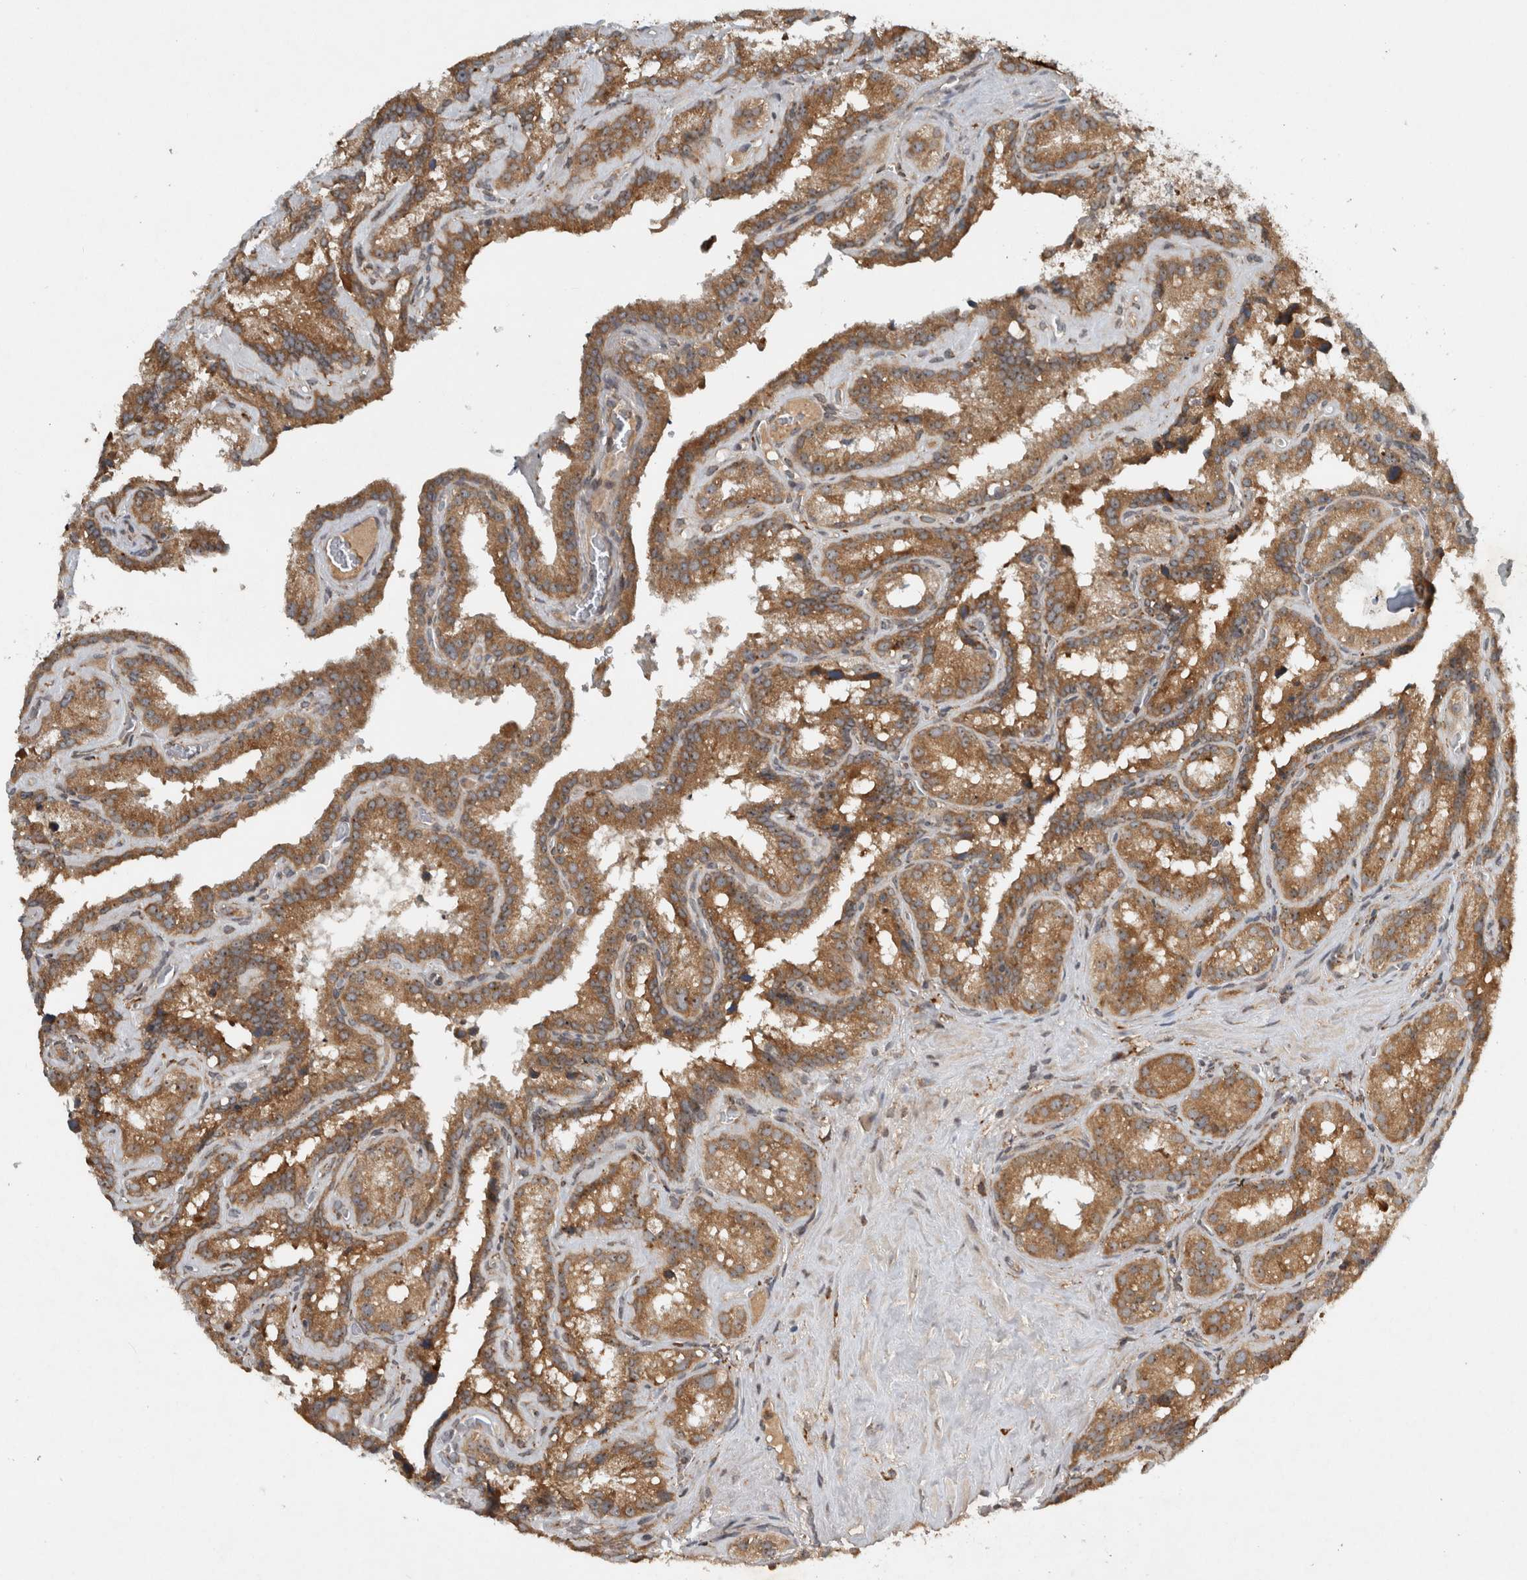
{"staining": {"intensity": "moderate", "quantity": ">75%", "location": "cytoplasmic/membranous,nuclear"}, "tissue": "seminal vesicle", "cell_type": "Glandular cells", "image_type": "normal", "snomed": [{"axis": "morphology", "description": "Normal tissue, NOS"}, {"axis": "topography", "description": "Prostate"}, {"axis": "topography", "description": "Seminal veicle"}], "caption": "This is an image of IHC staining of normal seminal vesicle, which shows moderate expression in the cytoplasmic/membranous,nuclear of glandular cells.", "gene": "GPR137B", "patient": {"sex": "male", "age": 59}}